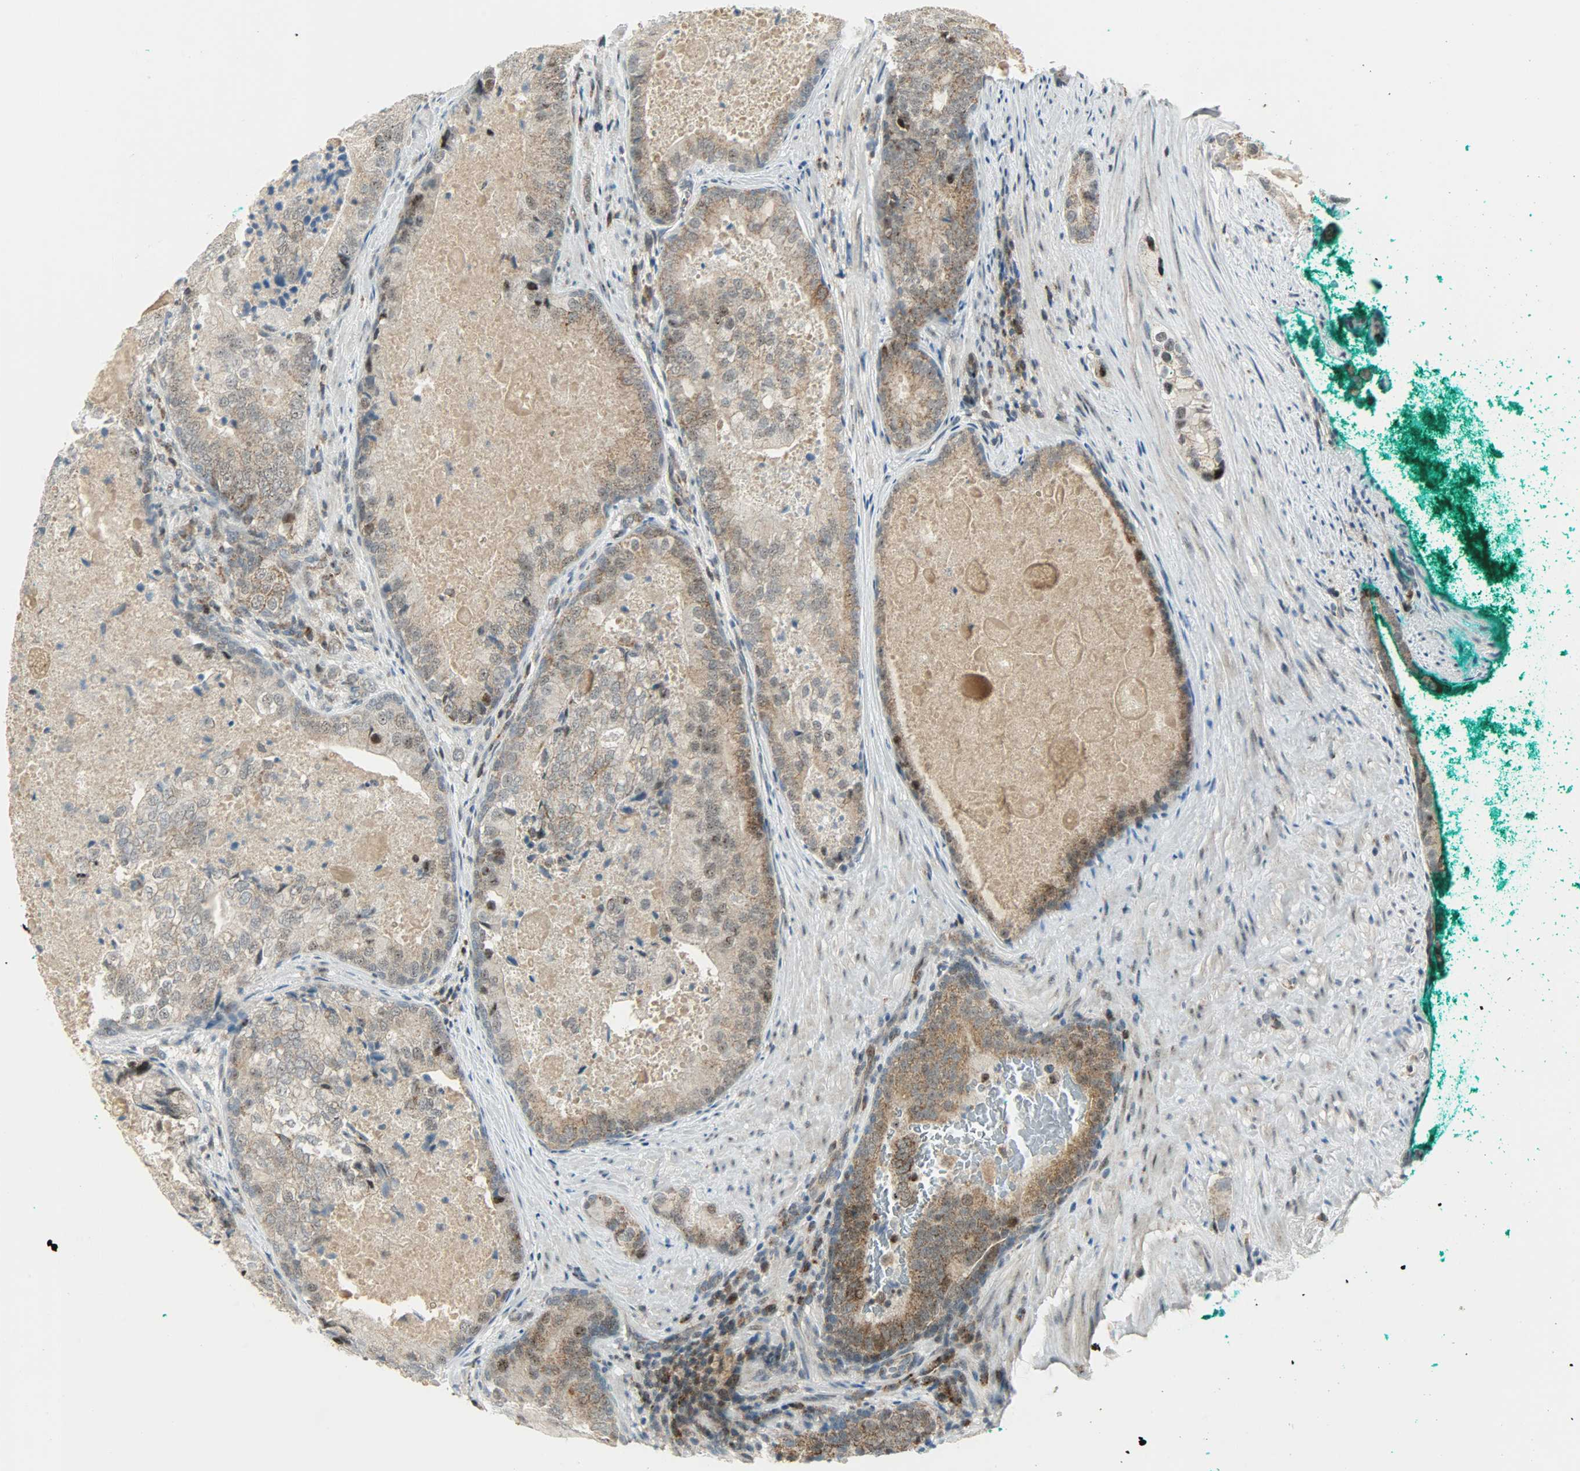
{"staining": {"intensity": "moderate", "quantity": ">75%", "location": "cytoplasmic/membranous"}, "tissue": "prostate cancer", "cell_type": "Tumor cells", "image_type": "cancer", "snomed": [{"axis": "morphology", "description": "Adenocarcinoma, High grade"}, {"axis": "topography", "description": "Prostate"}], "caption": "Immunohistochemical staining of human high-grade adenocarcinoma (prostate) displays moderate cytoplasmic/membranous protein expression in approximately >75% of tumor cells.", "gene": "IL15", "patient": {"sex": "male", "age": 66}}